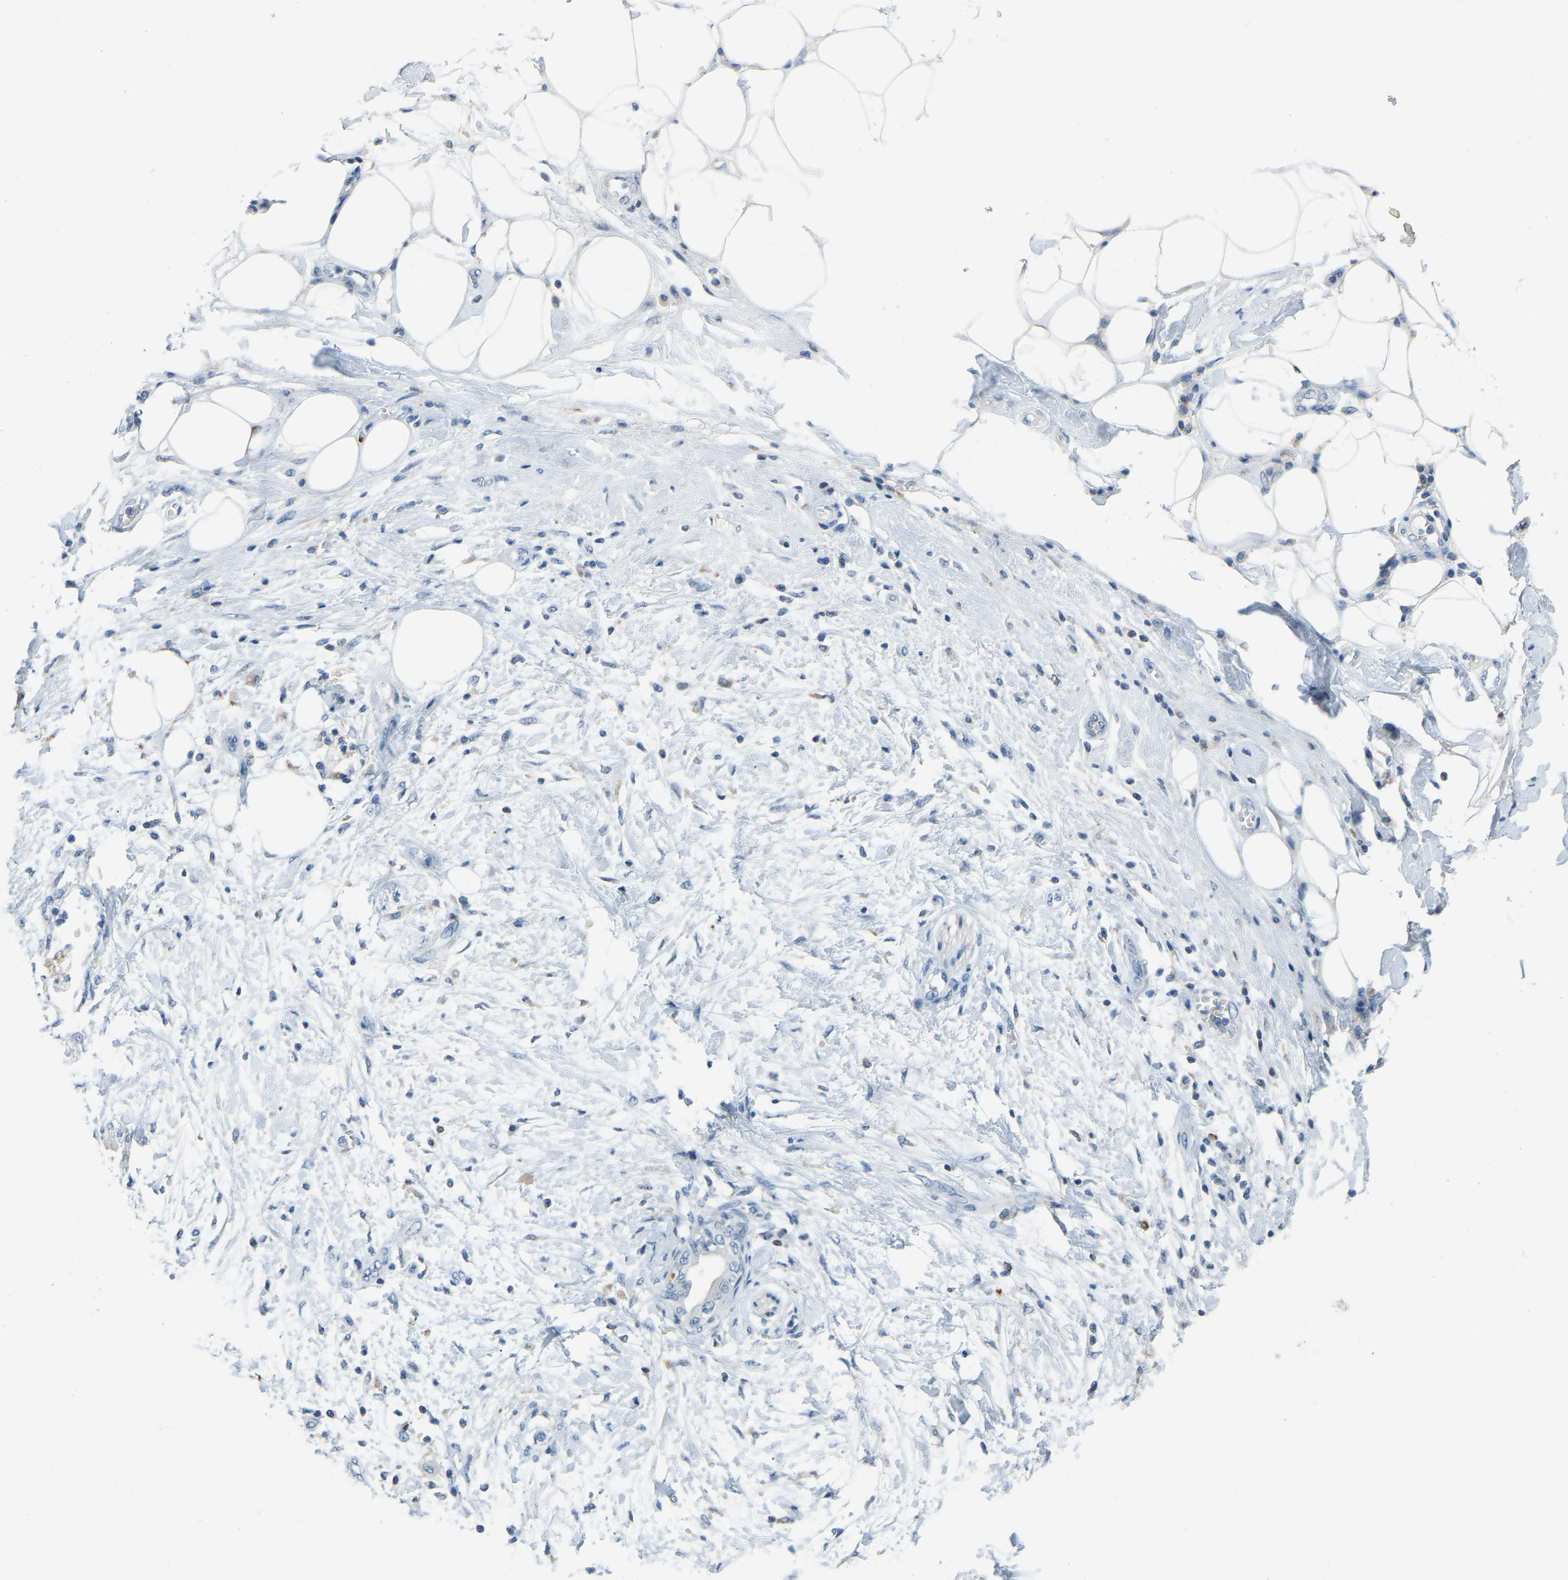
{"staining": {"intensity": "negative", "quantity": "none", "location": "none"}, "tissue": "adipose tissue", "cell_type": "Adipocytes", "image_type": "normal", "snomed": [{"axis": "morphology", "description": "Normal tissue, NOS"}, {"axis": "morphology", "description": "Adenocarcinoma, NOS"}, {"axis": "topography", "description": "Duodenum"}, {"axis": "topography", "description": "Peripheral nerve tissue"}], "caption": "Protein analysis of benign adipose tissue displays no significant positivity in adipocytes. The staining is performed using DAB brown chromogen with nuclei counter-stained in using hematoxylin.", "gene": "XIRP1", "patient": {"sex": "female", "age": 60}}